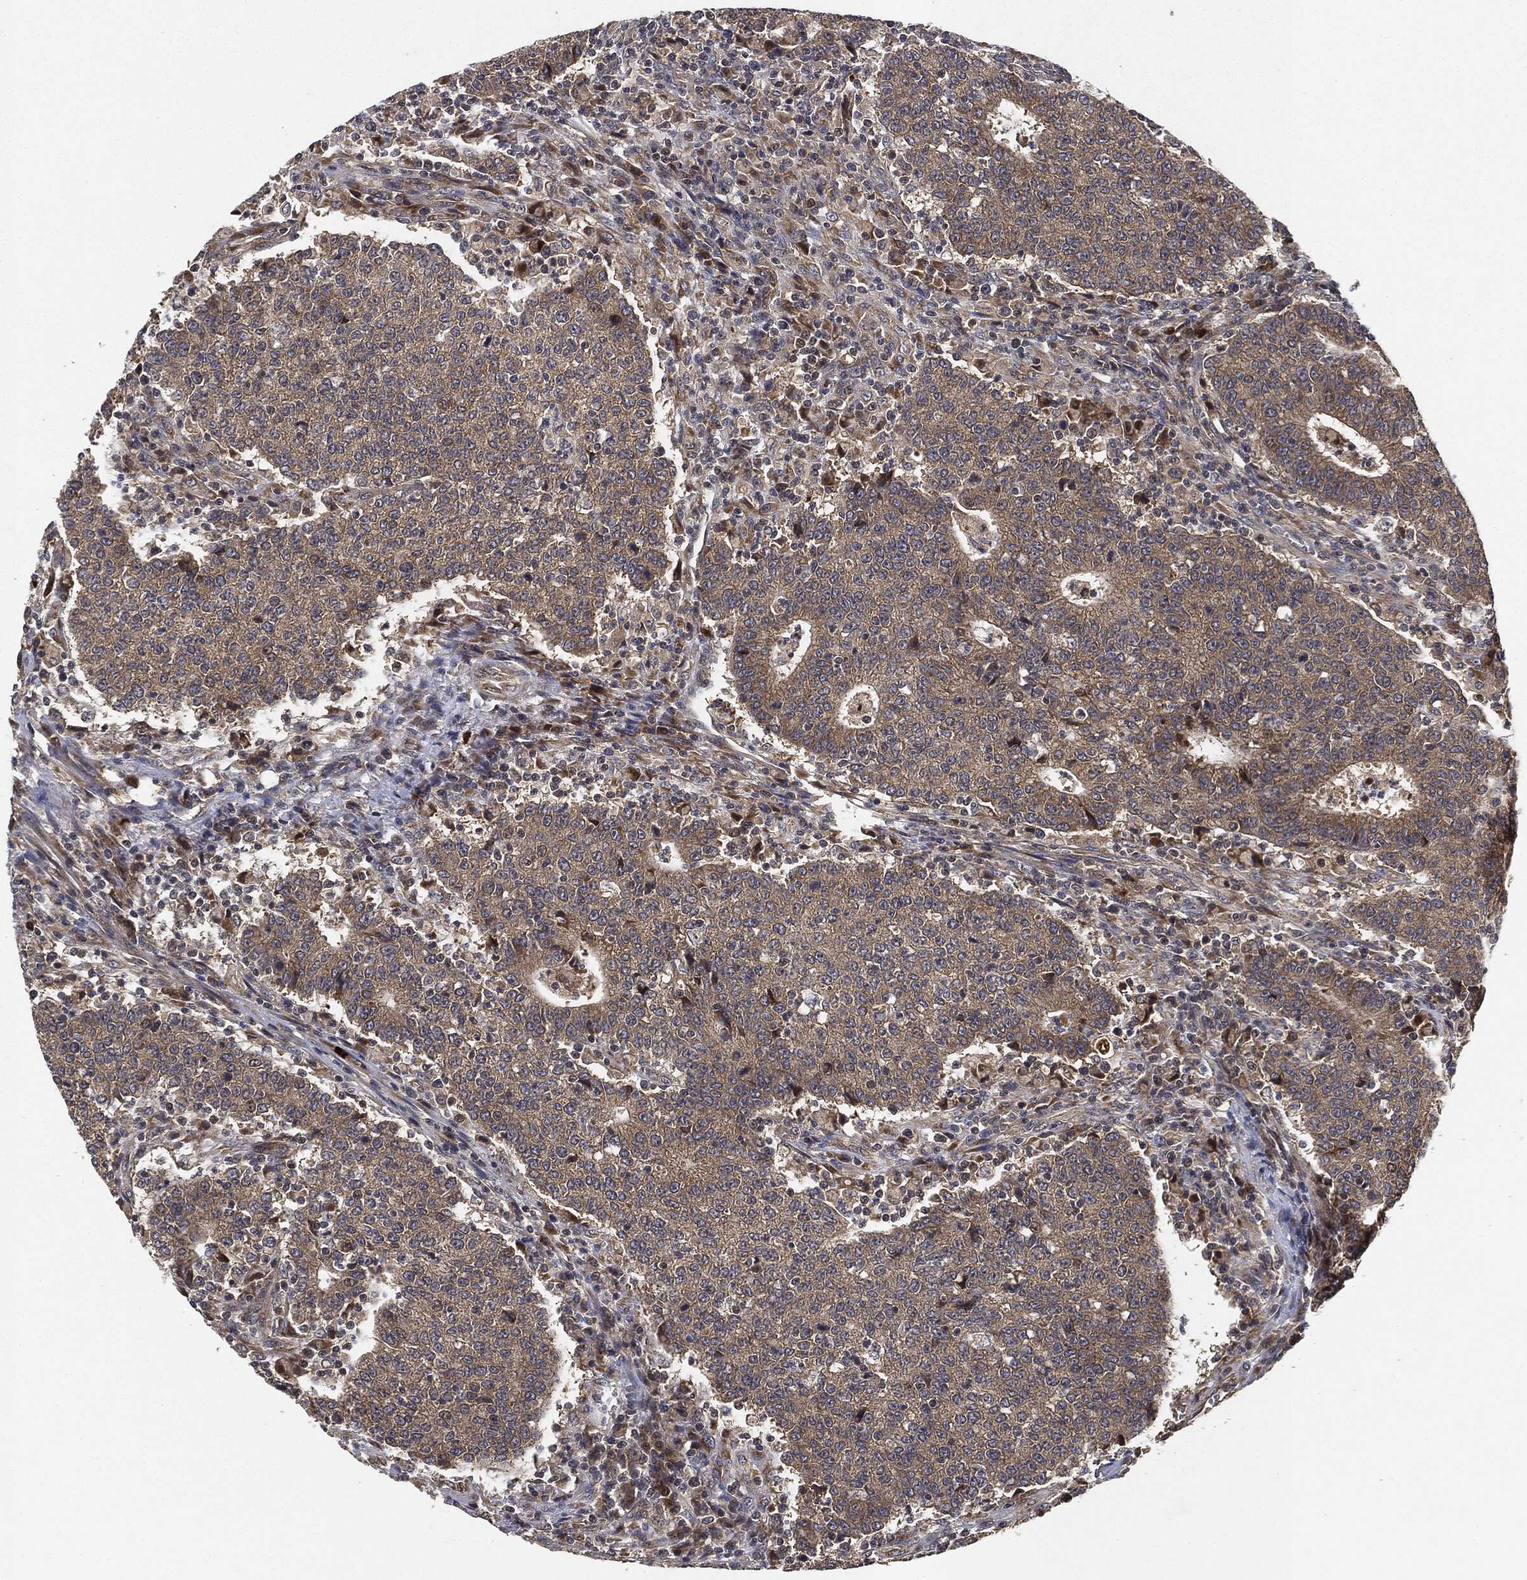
{"staining": {"intensity": "weak", "quantity": "<25%", "location": "cytoplasmic/membranous"}, "tissue": "colorectal cancer", "cell_type": "Tumor cells", "image_type": "cancer", "snomed": [{"axis": "morphology", "description": "Adenocarcinoma, NOS"}, {"axis": "topography", "description": "Colon"}], "caption": "Human colorectal cancer (adenocarcinoma) stained for a protein using IHC displays no positivity in tumor cells.", "gene": "MLST8", "patient": {"sex": "female", "age": 75}}